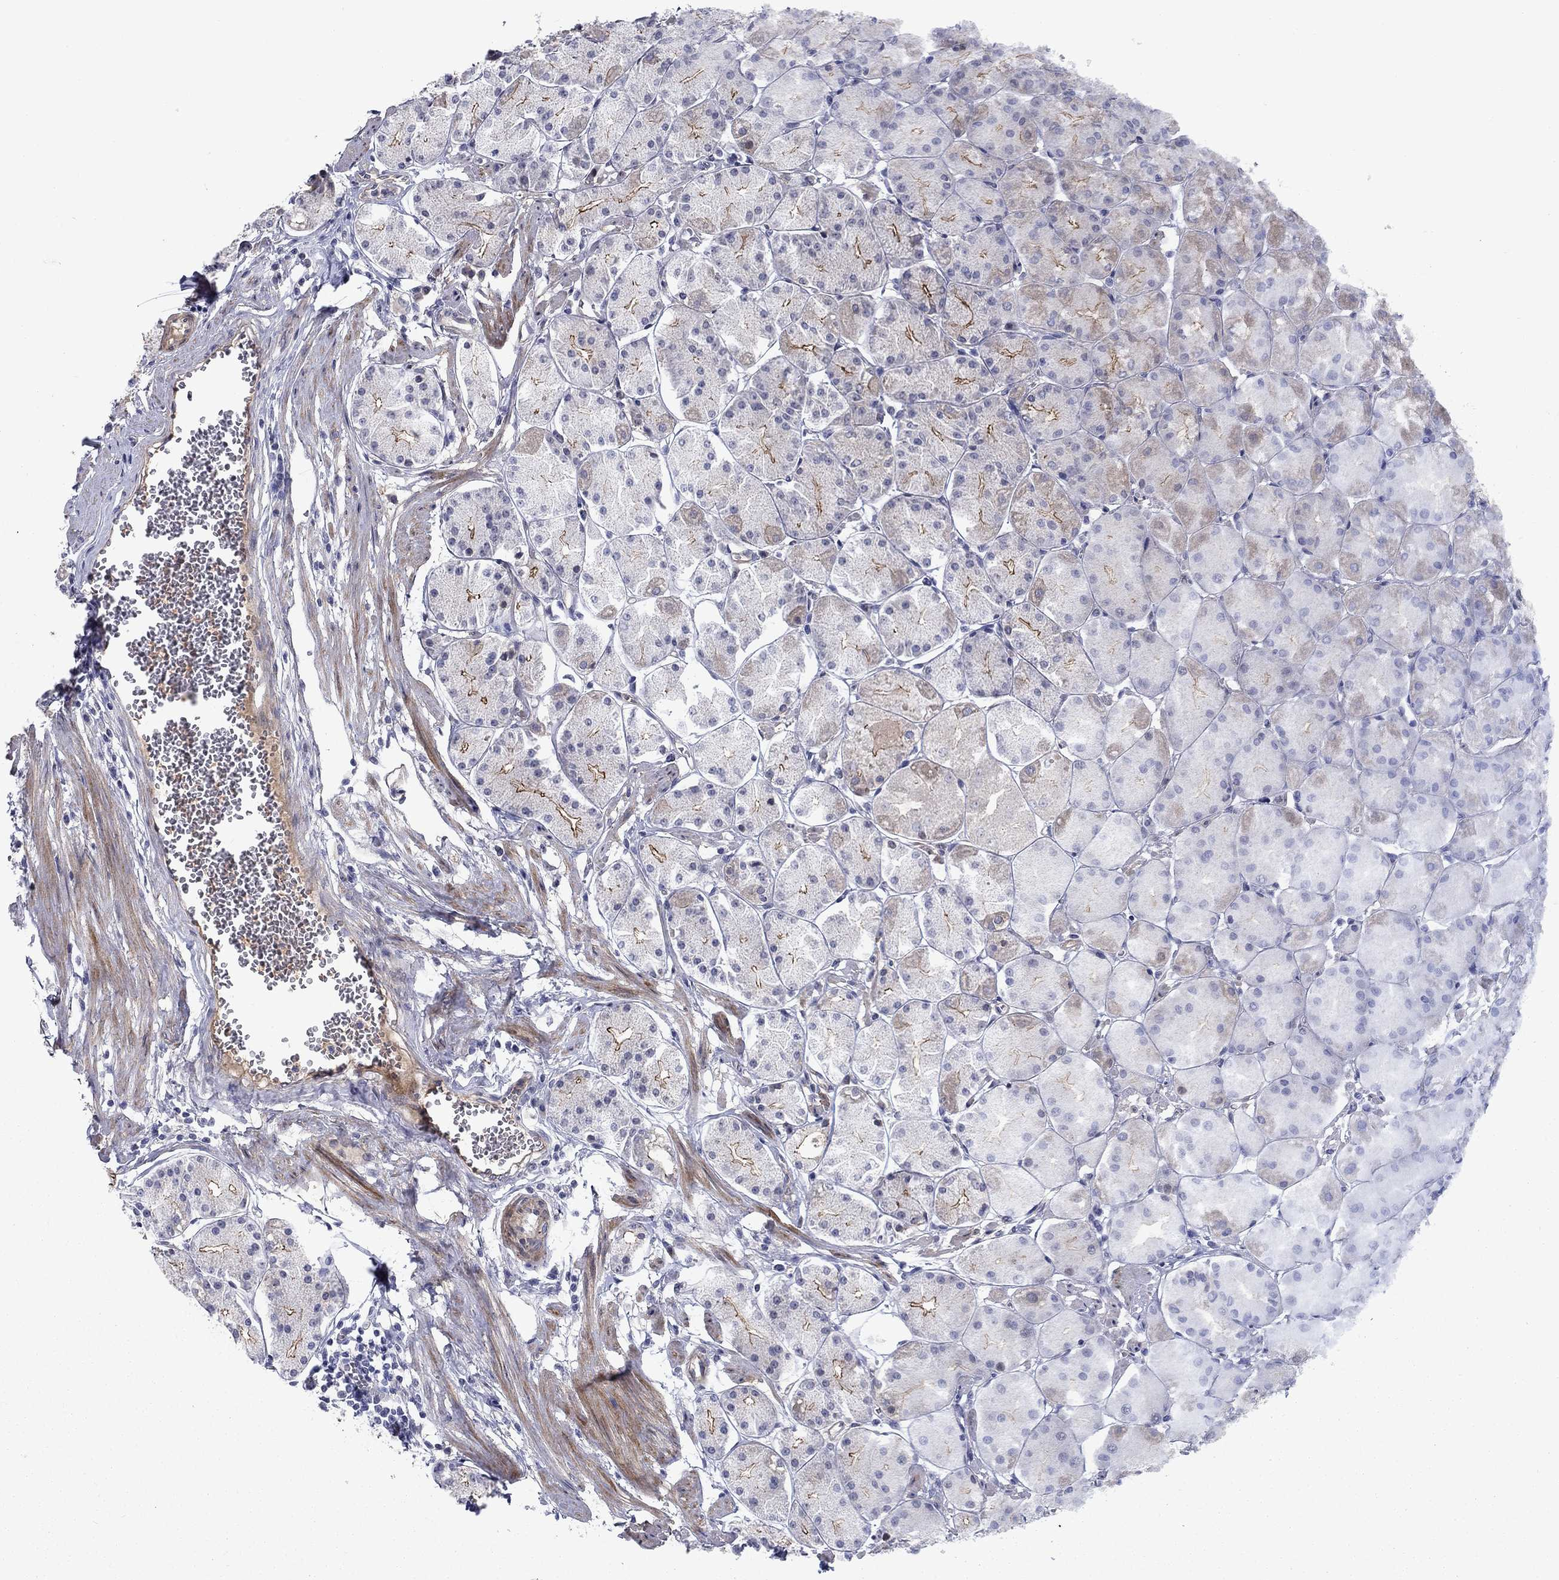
{"staining": {"intensity": "moderate", "quantity": "25%-75%", "location": "cytoplasmic/membranous"}, "tissue": "stomach", "cell_type": "Glandular cells", "image_type": "normal", "snomed": [{"axis": "morphology", "description": "Normal tissue, NOS"}, {"axis": "topography", "description": "Stomach, upper"}], "caption": "Immunohistochemical staining of normal stomach demonstrates moderate cytoplasmic/membranous protein positivity in approximately 25%-75% of glandular cells. Nuclei are stained in blue.", "gene": "SLC1A1", "patient": {"sex": "male", "age": 60}}